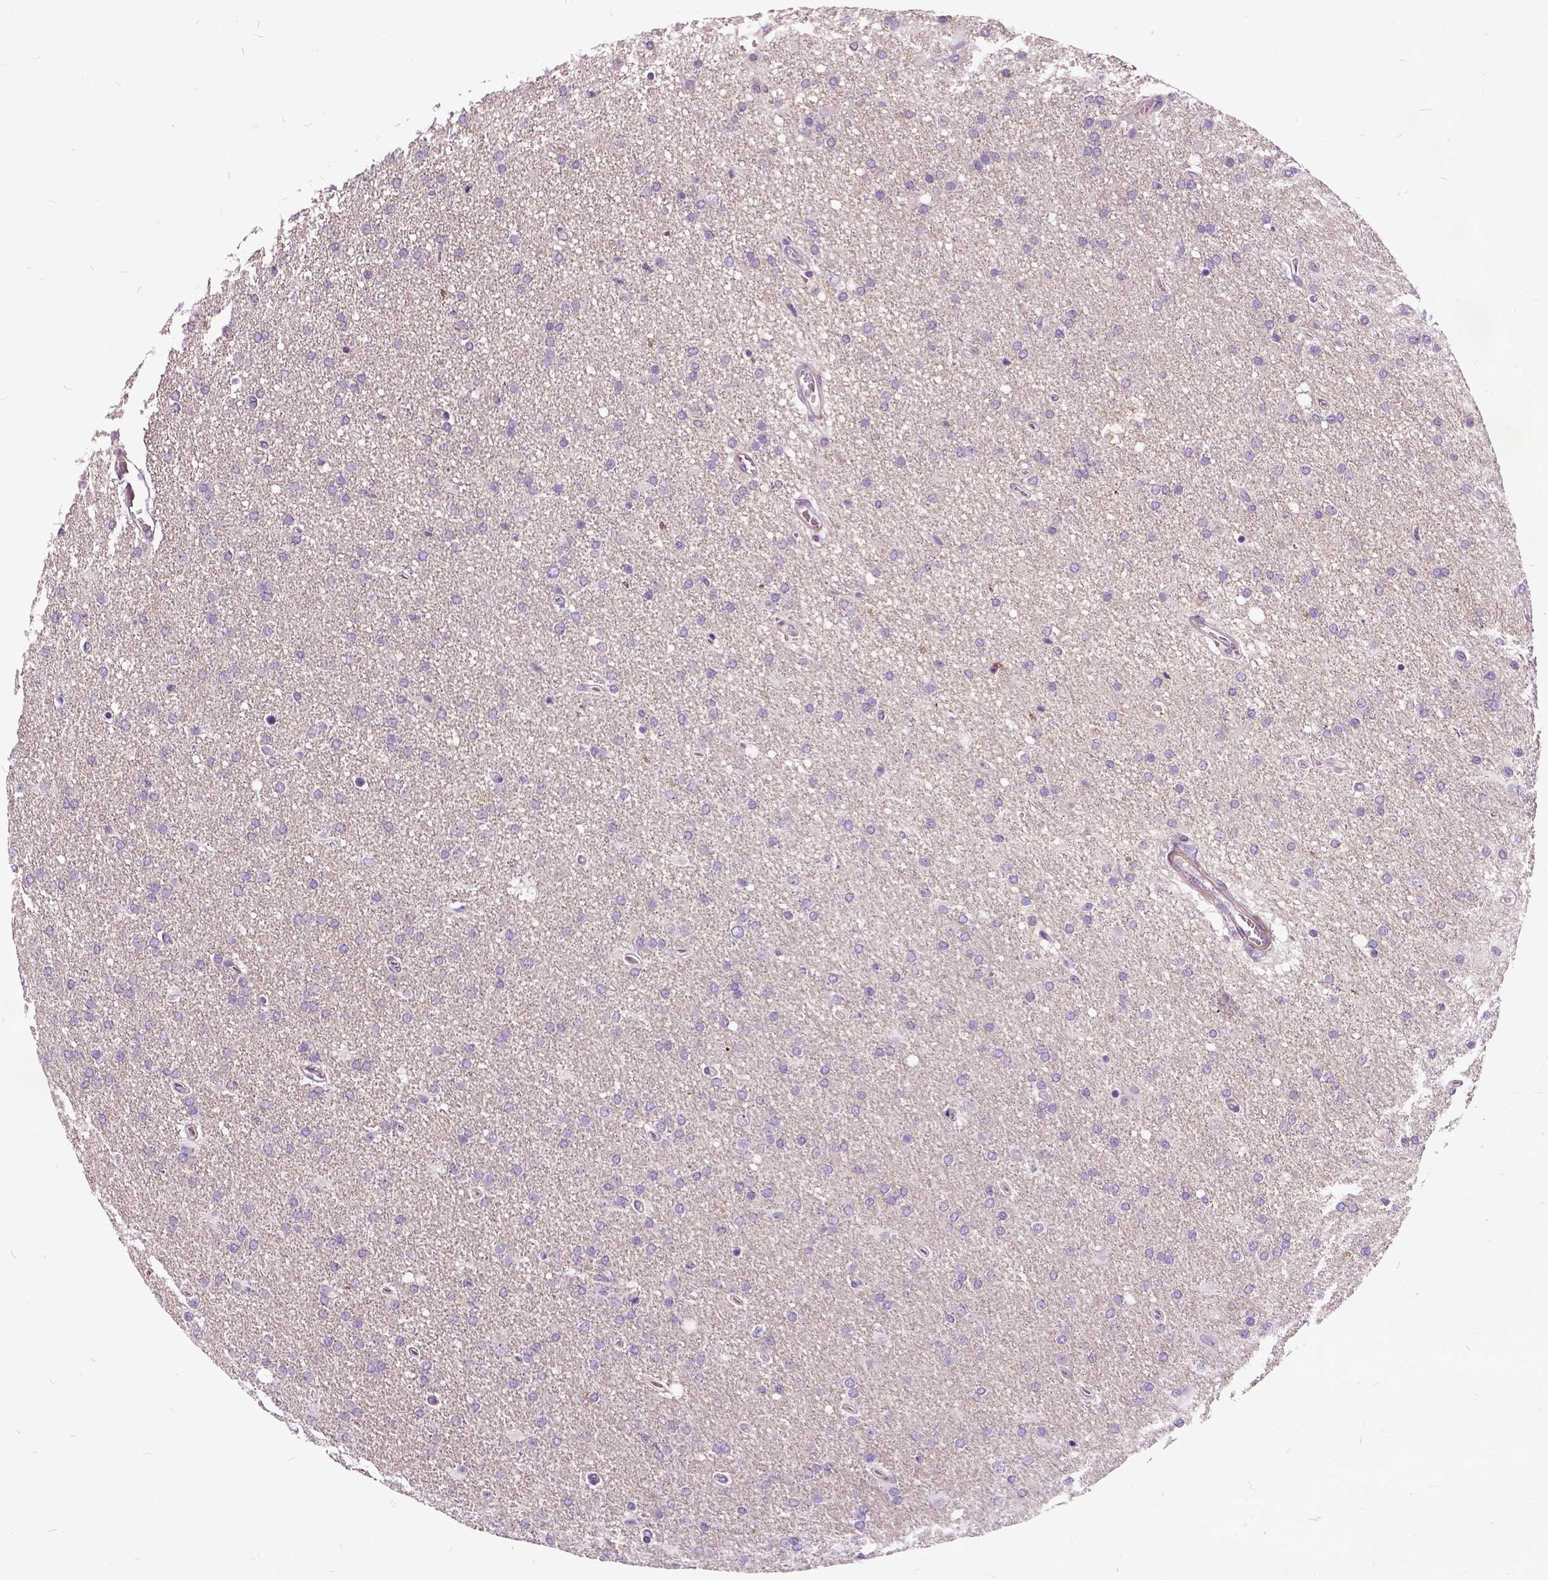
{"staining": {"intensity": "negative", "quantity": "none", "location": "none"}, "tissue": "glioma", "cell_type": "Tumor cells", "image_type": "cancer", "snomed": [{"axis": "morphology", "description": "Glioma, malignant, High grade"}, {"axis": "topography", "description": "Cerebral cortex"}], "caption": "Tumor cells show no significant expression in malignant glioma (high-grade).", "gene": "ILRUN", "patient": {"sex": "male", "age": 70}}